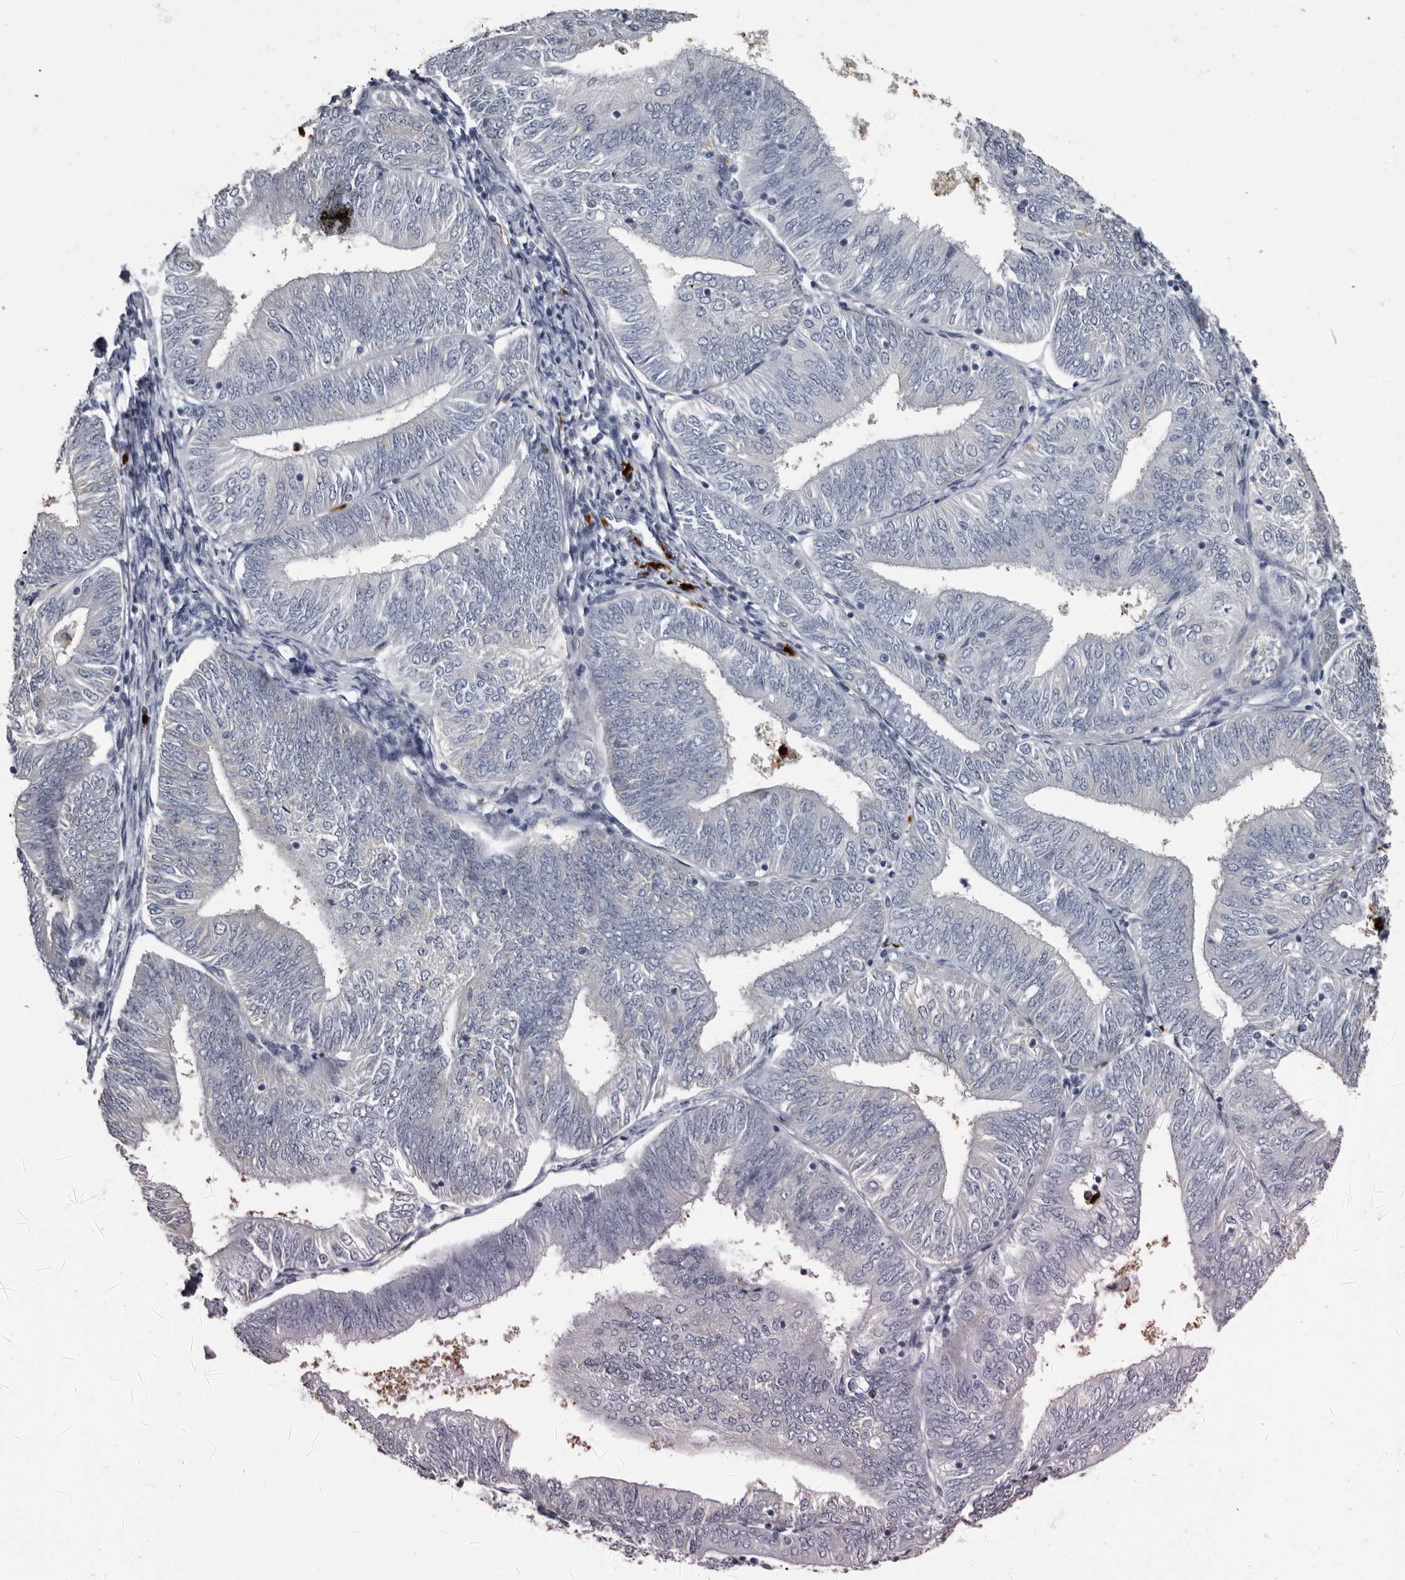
{"staining": {"intensity": "negative", "quantity": "none", "location": "none"}, "tissue": "endometrial cancer", "cell_type": "Tumor cells", "image_type": "cancer", "snomed": [{"axis": "morphology", "description": "Adenocarcinoma, NOS"}, {"axis": "topography", "description": "Endometrium"}], "caption": "Tumor cells show no significant expression in endometrial cancer (adenocarcinoma). The staining was performed using DAB (3,3'-diaminobenzidine) to visualize the protein expression in brown, while the nuclei were stained in blue with hematoxylin (Magnification: 20x).", "gene": "TPD52L1", "patient": {"sex": "female", "age": 58}}